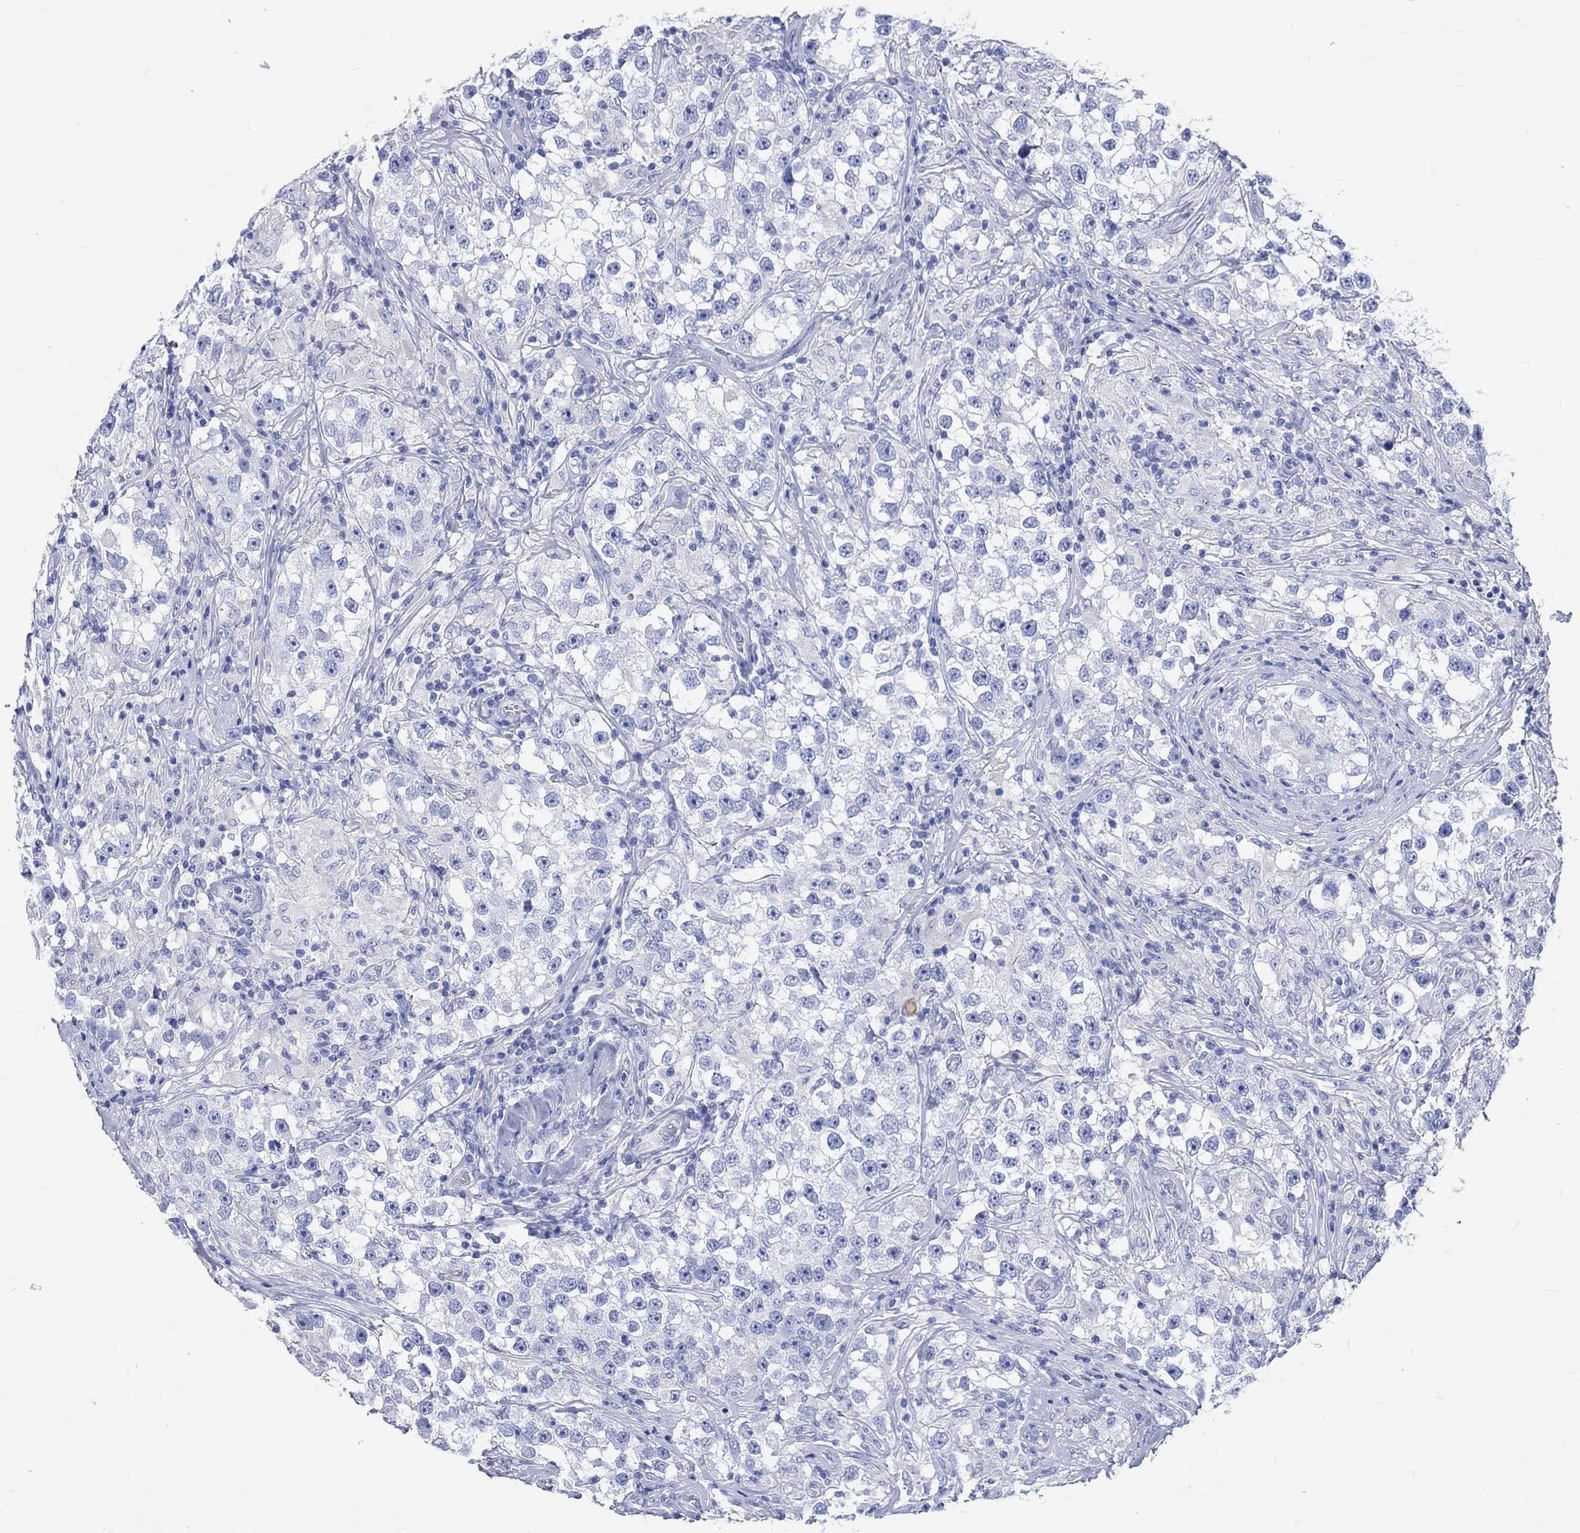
{"staining": {"intensity": "negative", "quantity": "none", "location": "none"}, "tissue": "testis cancer", "cell_type": "Tumor cells", "image_type": "cancer", "snomed": [{"axis": "morphology", "description": "Seminoma, NOS"}, {"axis": "topography", "description": "Testis"}], "caption": "There is no significant staining in tumor cells of testis cancer. The staining is performed using DAB brown chromogen with nuclei counter-stained in using hematoxylin.", "gene": "KLHL33", "patient": {"sex": "male", "age": 46}}